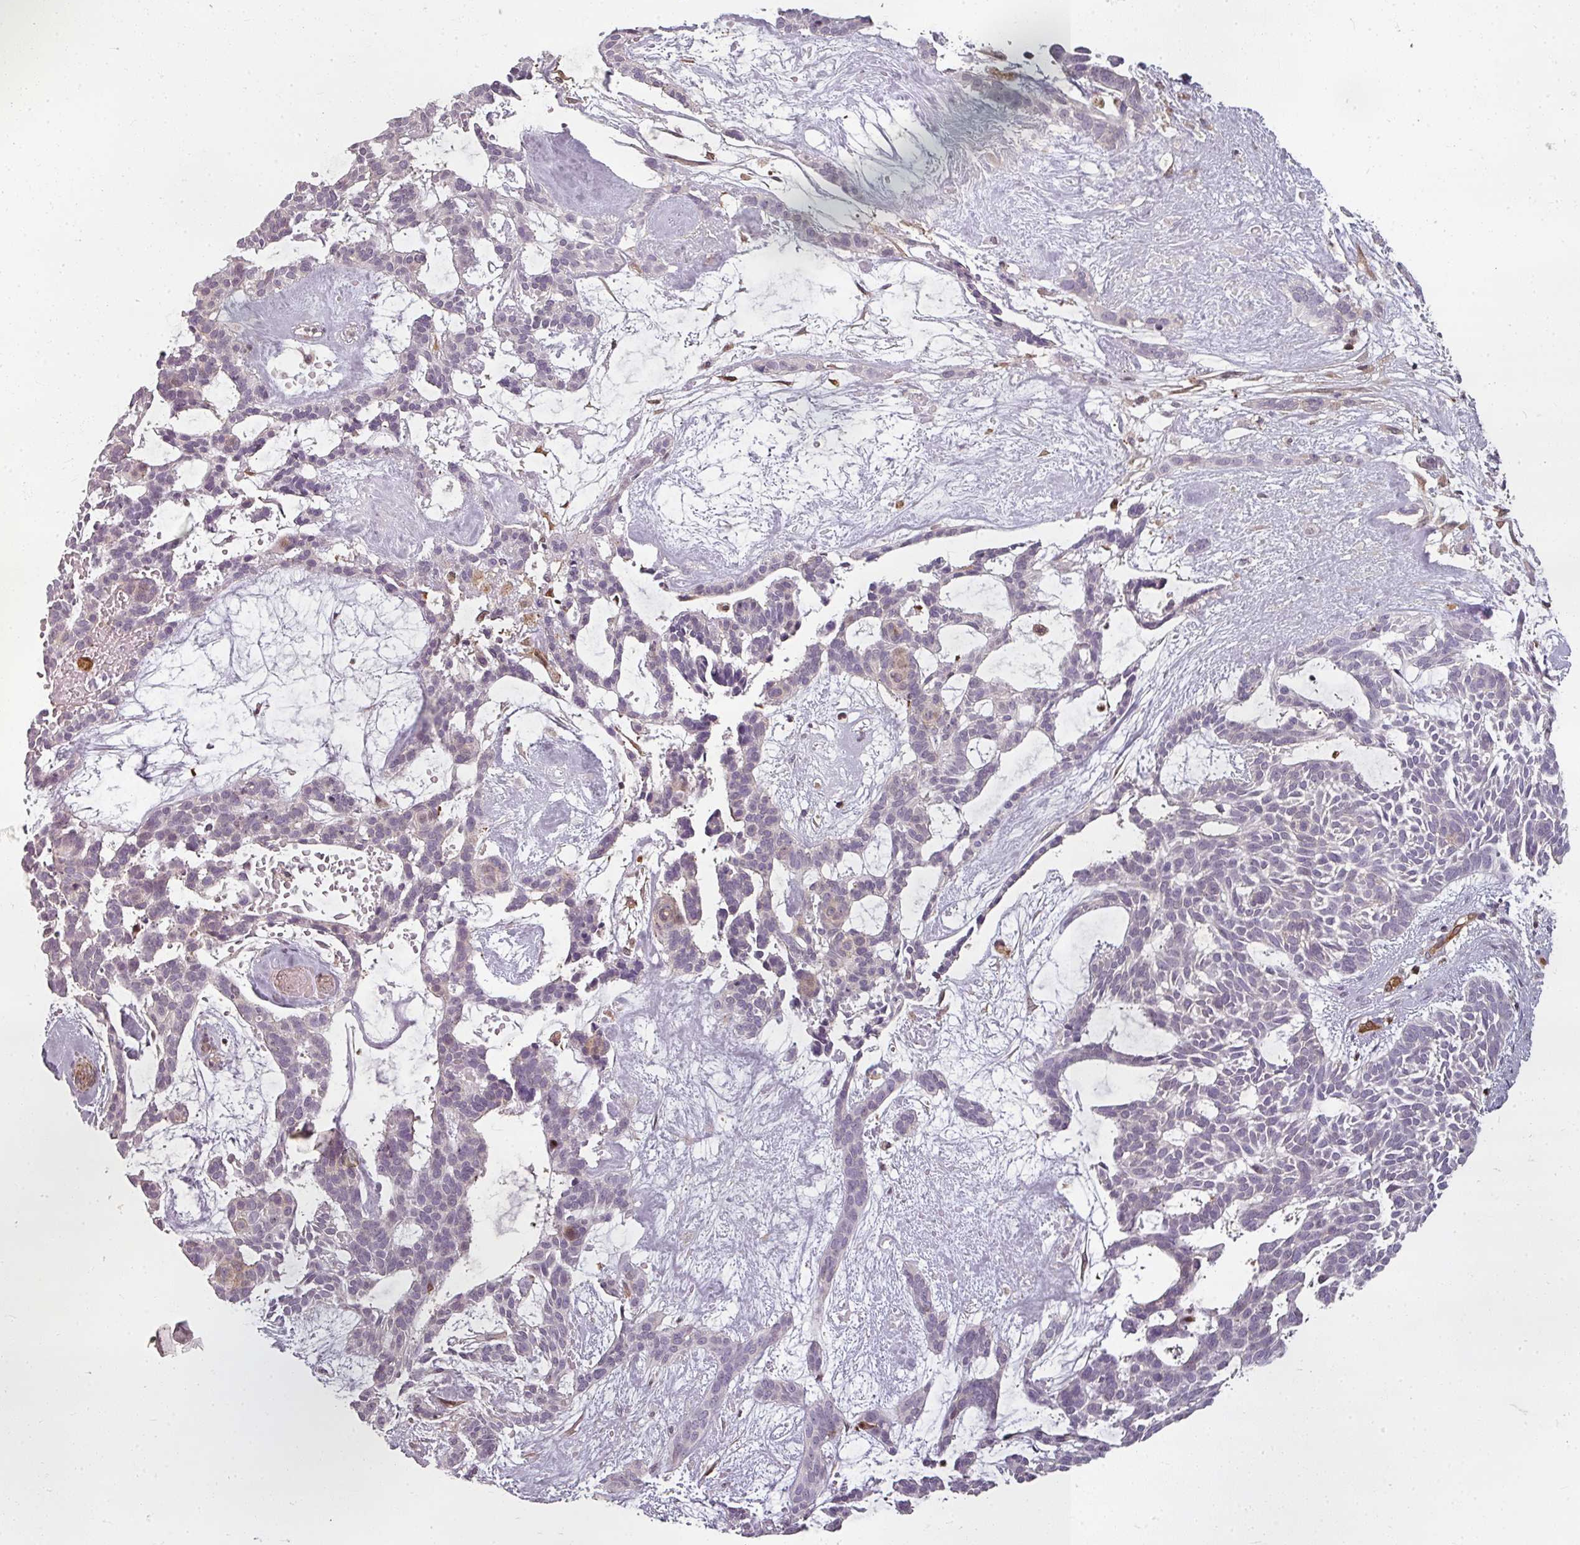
{"staining": {"intensity": "negative", "quantity": "none", "location": "none"}, "tissue": "skin cancer", "cell_type": "Tumor cells", "image_type": "cancer", "snomed": [{"axis": "morphology", "description": "Basal cell carcinoma"}, {"axis": "topography", "description": "Skin"}], "caption": "Human basal cell carcinoma (skin) stained for a protein using IHC demonstrates no positivity in tumor cells.", "gene": "CLIC1", "patient": {"sex": "male", "age": 61}}